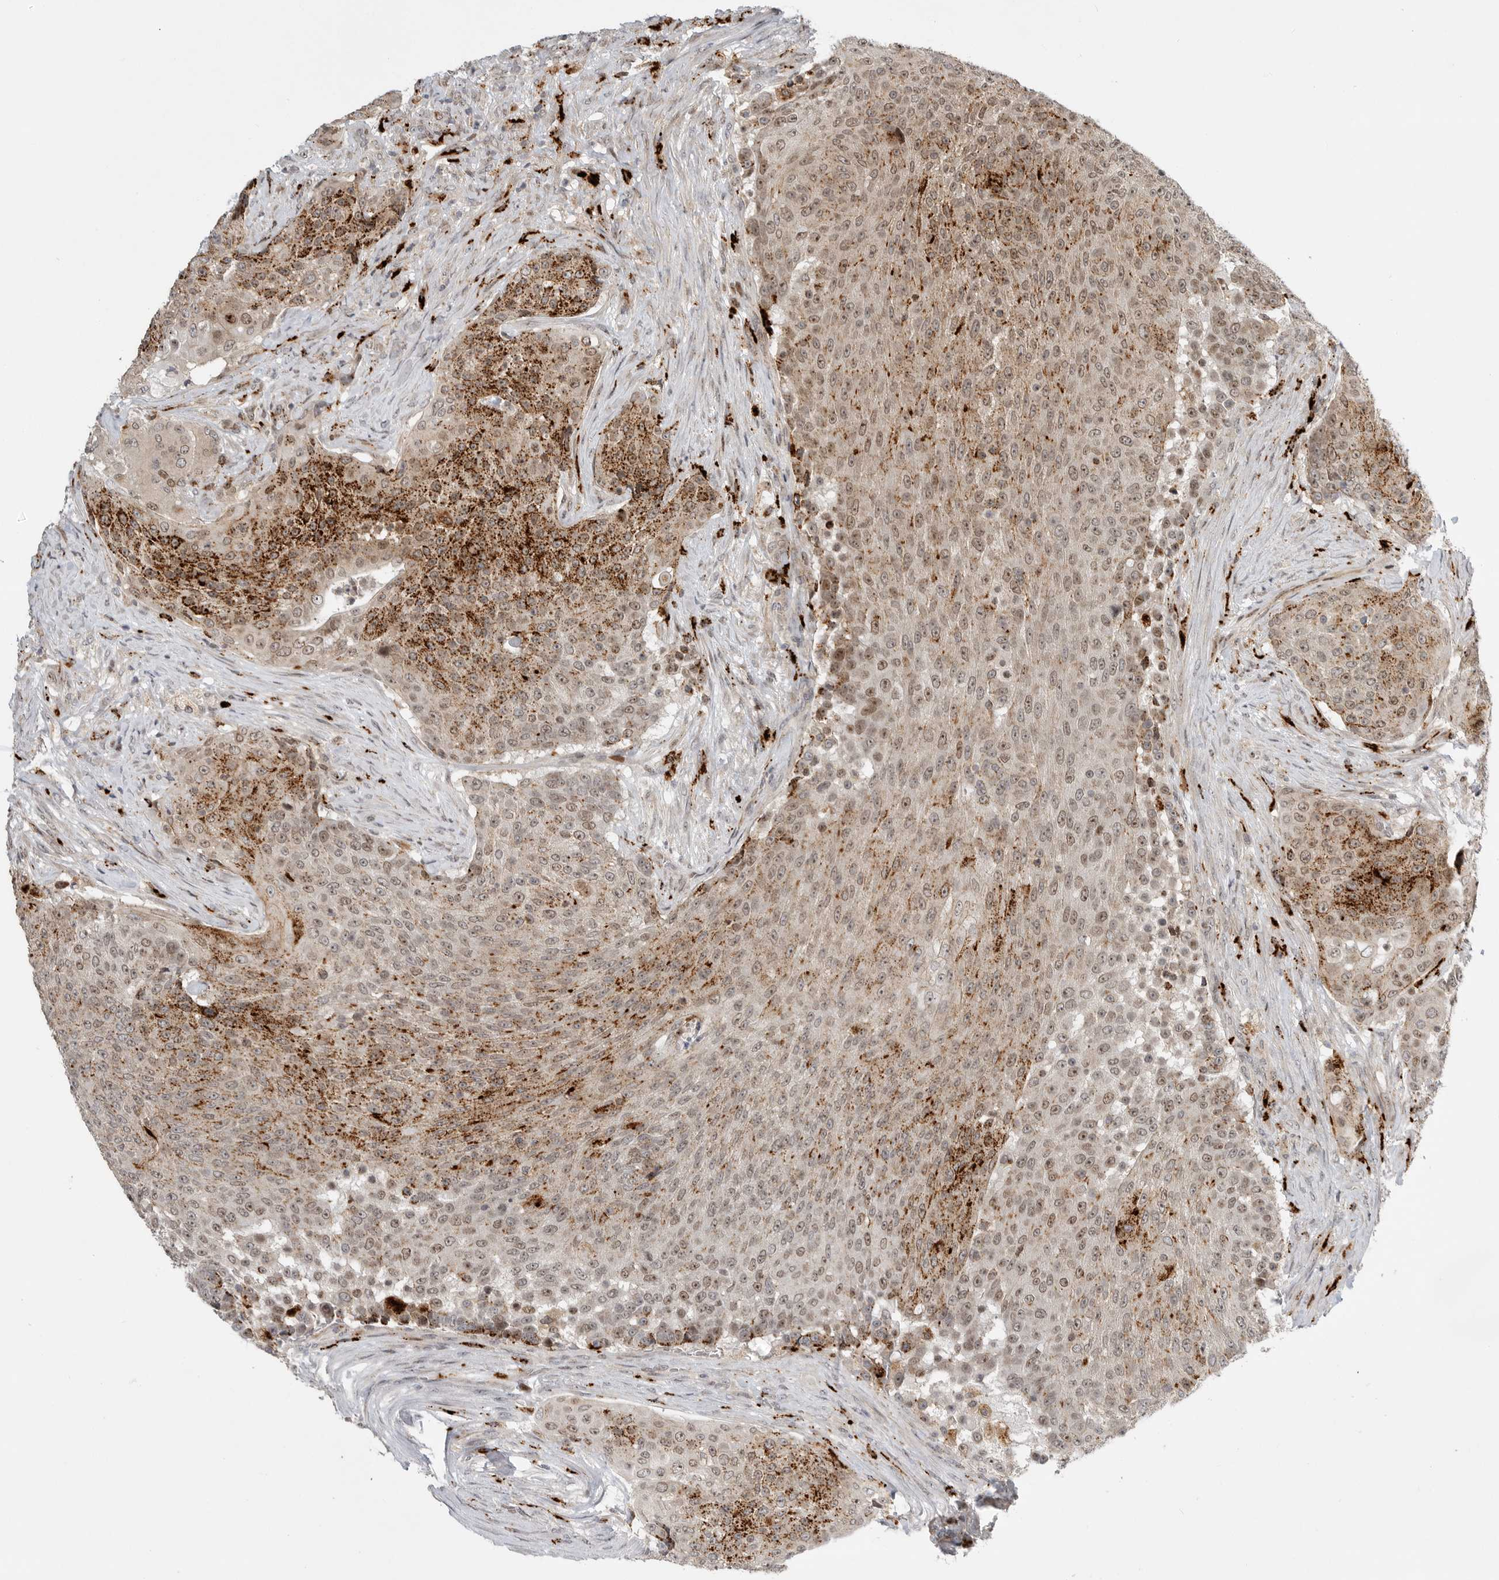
{"staining": {"intensity": "moderate", "quantity": ">75%", "location": "cytoplasmic/membranous,nuclear"}, "tissue": "urothelial cancer", "cell_type": "Tumor cells", "image_type": "cancer", "snomed": [{"axis": "morphology", "description": "Urothelial carcinoma, High grade"}, {"axis": "topography", "description": "Urinary bladder"}], "caption": "Approximately >75% of tumor cells in human urothelial carcinoma (high-grade) demonstrate moderate cytoplasmic/membranous and nuclear protein positivity as visualized by brown immunohistochemical staining.", "gene": "CSNK1G3", "patient": {"sex": "female", "age": 63}}